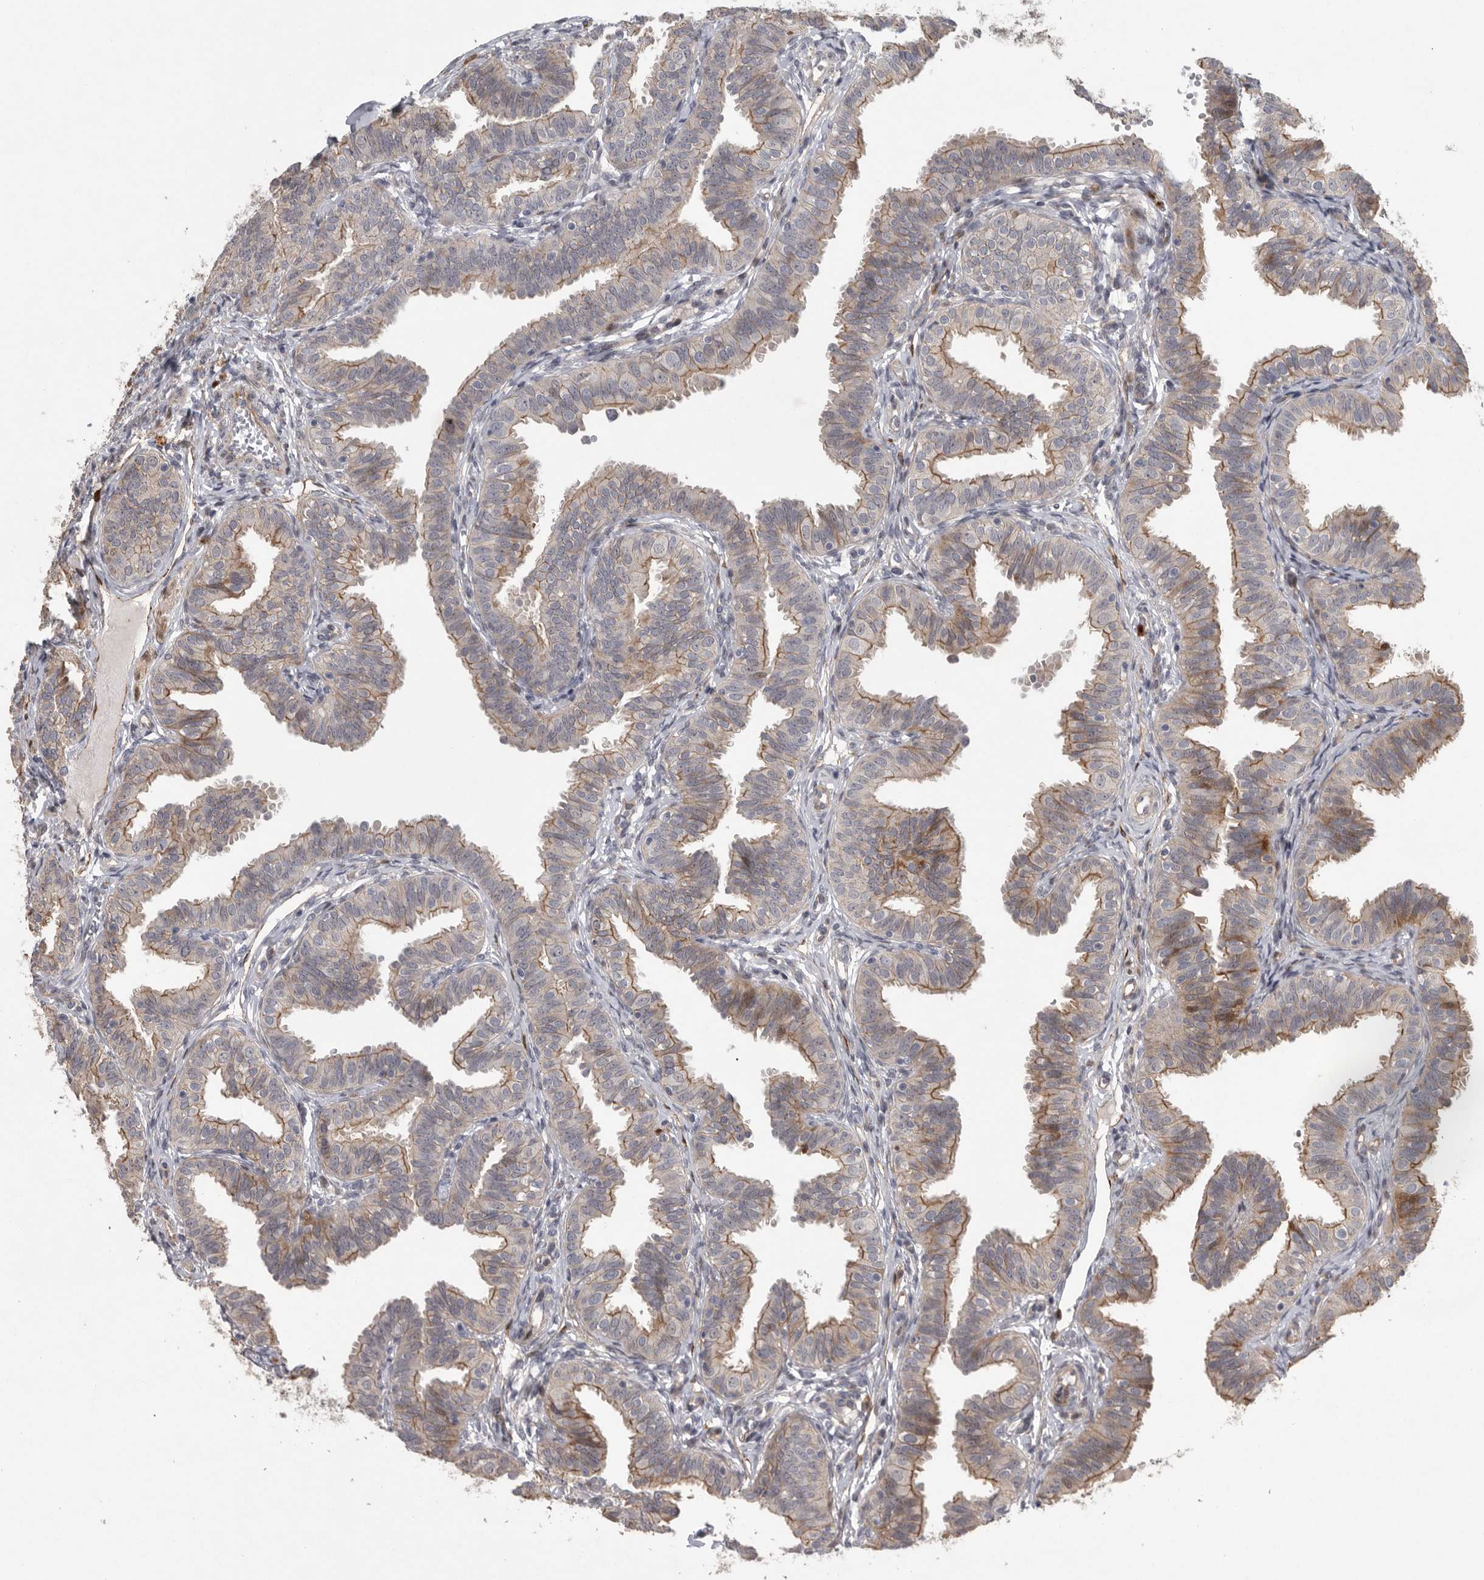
{"staining": {"intensity": "moderate", "quantity": "25%-75%", "location": "cytoplasmic/membranous"}, "tissue": "fallopian tube", "cell_type": "Glandular cells", "image_type": "normal", "snomed": [{"axis": "morphology", "description": "Normal tissue, NOS"}, {"axis": "topography", "description": "Fallopian tube"}], "caption": "About 25%-75% of glandular cells in benign fallopian tube show moderate cytoplasmic/membranous protein expression as visualized by brown immunohistochemical staining.", "gene": "MPDZ", "patient": {"sex": "female", "age": 35}}